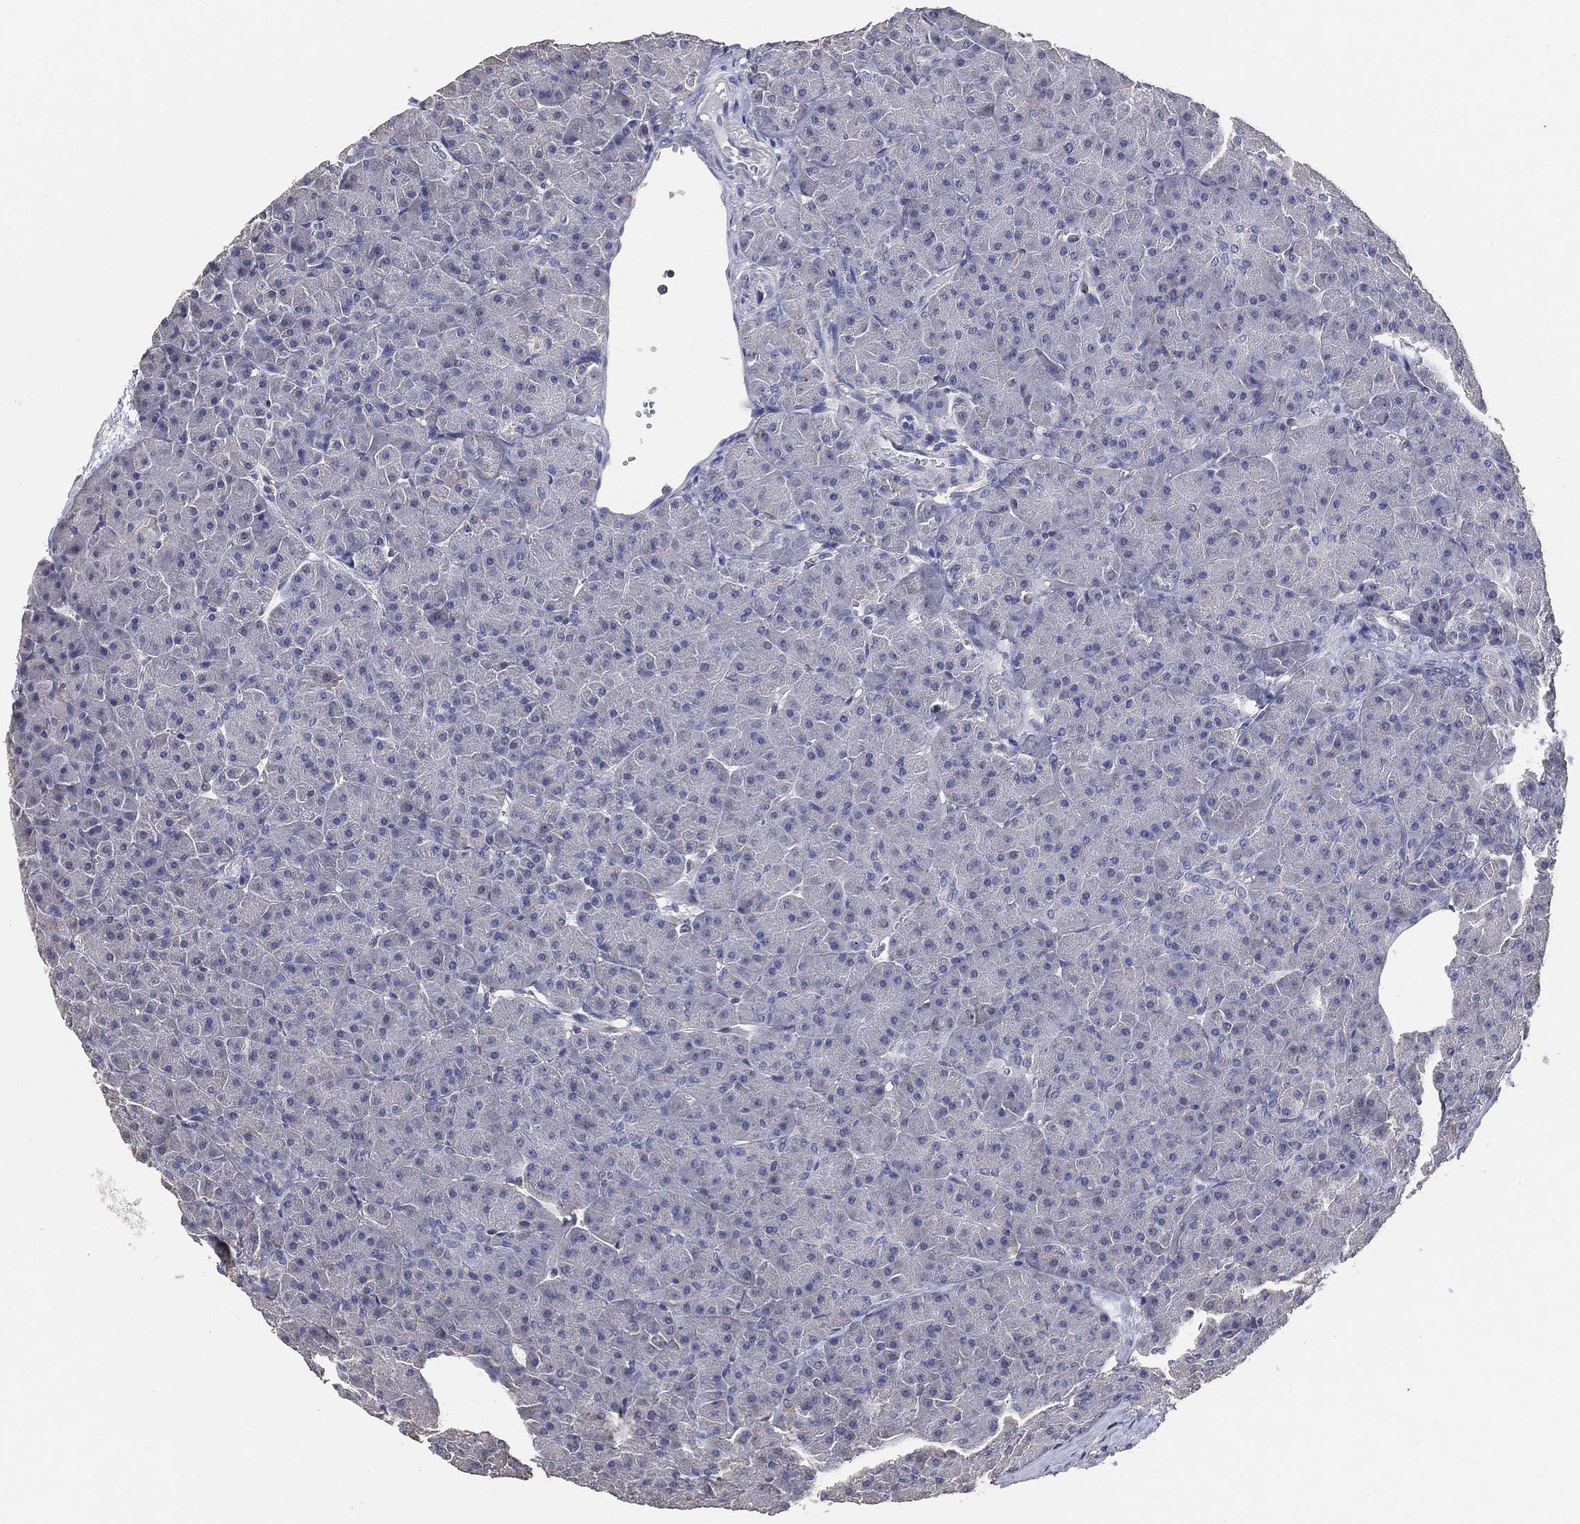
{"staining": {"intensity": "negative", "quantity": "none", "location": "none"}, "tissue": "pancreas", "cell_type": "Exocrine glandular cells", "image_type": "normal", "snomed": [{"axis": "morphology", "description": "Normal tissue, NOS"}, {"axis": "topography", "description": "Pancreas"}], "caption": "The immunohistochemistry image has no significant expression in exocrine glandular cells of pancreas.", "gene": "KLK5", "patient": {"sex": "male", "age": 61}}